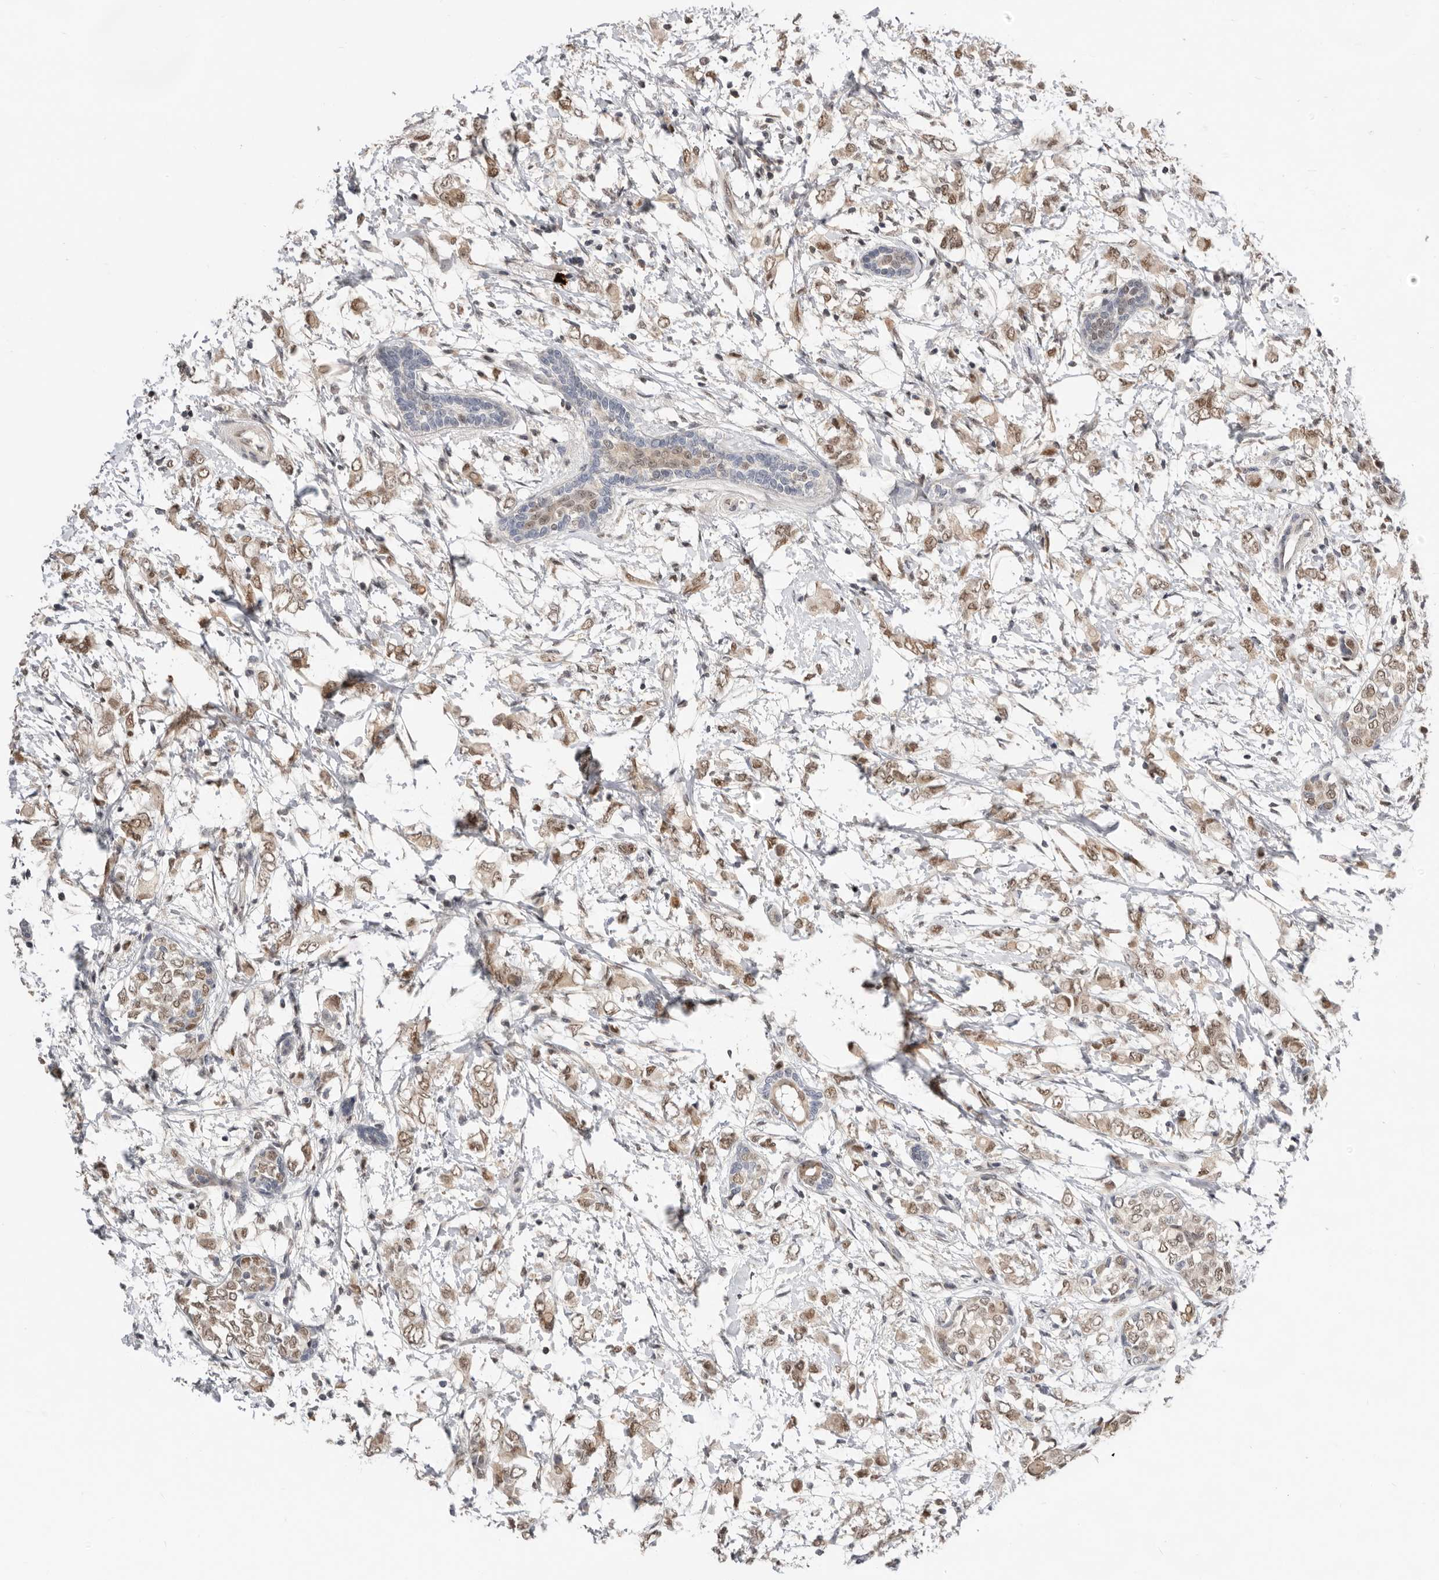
{"staining": {"intensity": "moderate", "quantity": ">75%", "location": "nuclear"}, "tissue": "breast cancer", "cell_type": "Tumor cells", "image_type": "cancer", "snomed": [{"axis": "morphology", "description": "Normal tissue, NOS"}, {"axis": "morphology", "description": "Lobular carcinoma"}, {"axis": "topography", "description": "Breast"}], "caption": "Moderate nuclear positivity for a protein is appreciated in about >75% of tumor cells of breast cancer using immunohistochemistry (IHC).", "gene": "BRCA2", "patient": {"sex": "female", "age": 47}}